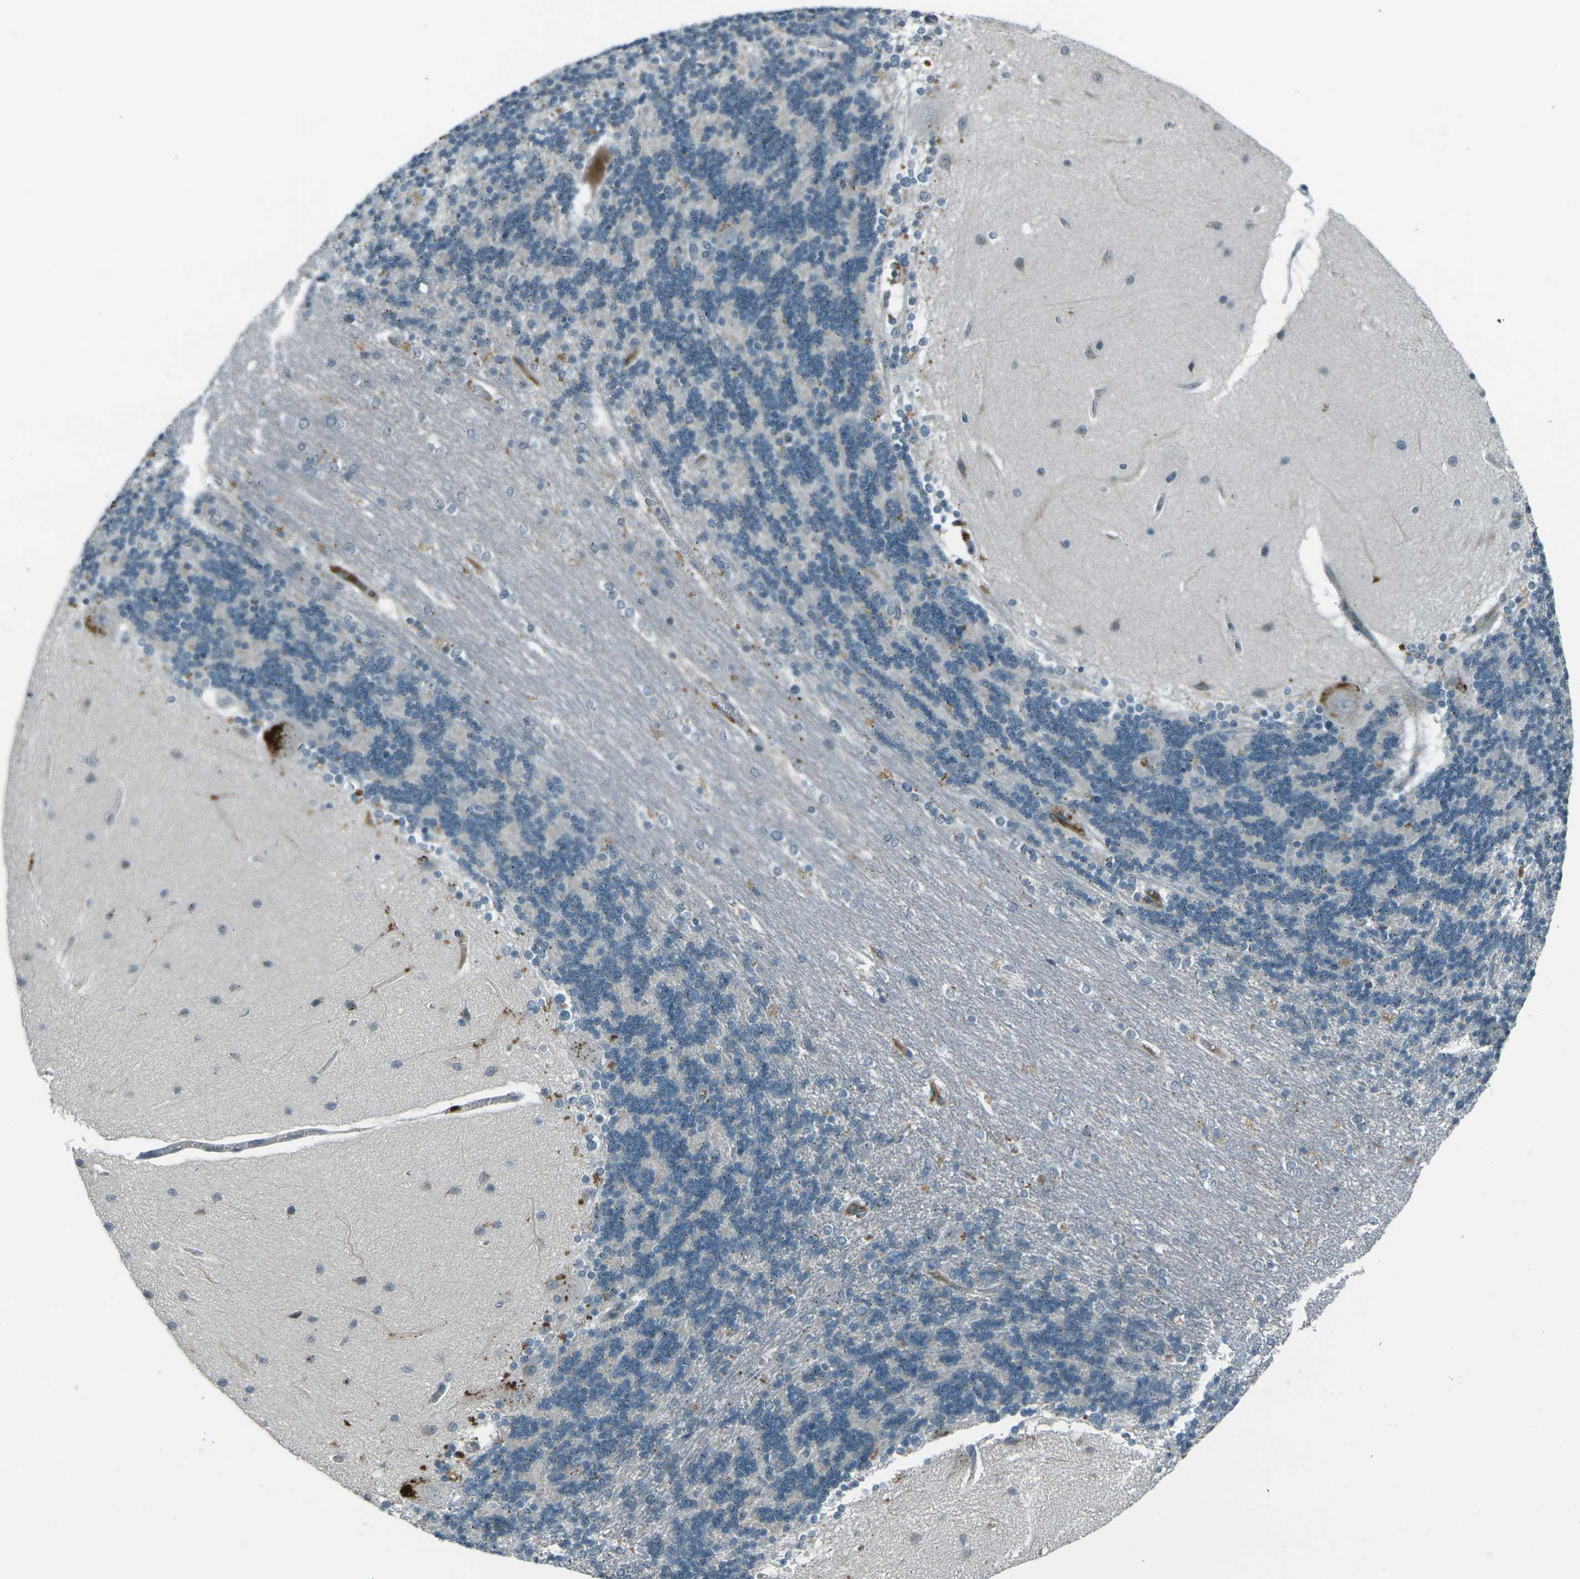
{"staining": {"intensity": "negative", "quantity": "none", "location": "none"}, "tissue": "cerebellum", "cell_type": "Cells in granular layer", "image_type": "normal", "snomed": [{"axis": "morphology", "description": "Normal tissue, NOS"}, {"axis": "topography", "description": "Cerebellum"}], "caption": "Cerebellum stained for a protein using immunohistochemistry exhibits no positivity cells in granular layer.", "gene": "GPR19", "patient": {"sex": "female", "age": 54}}